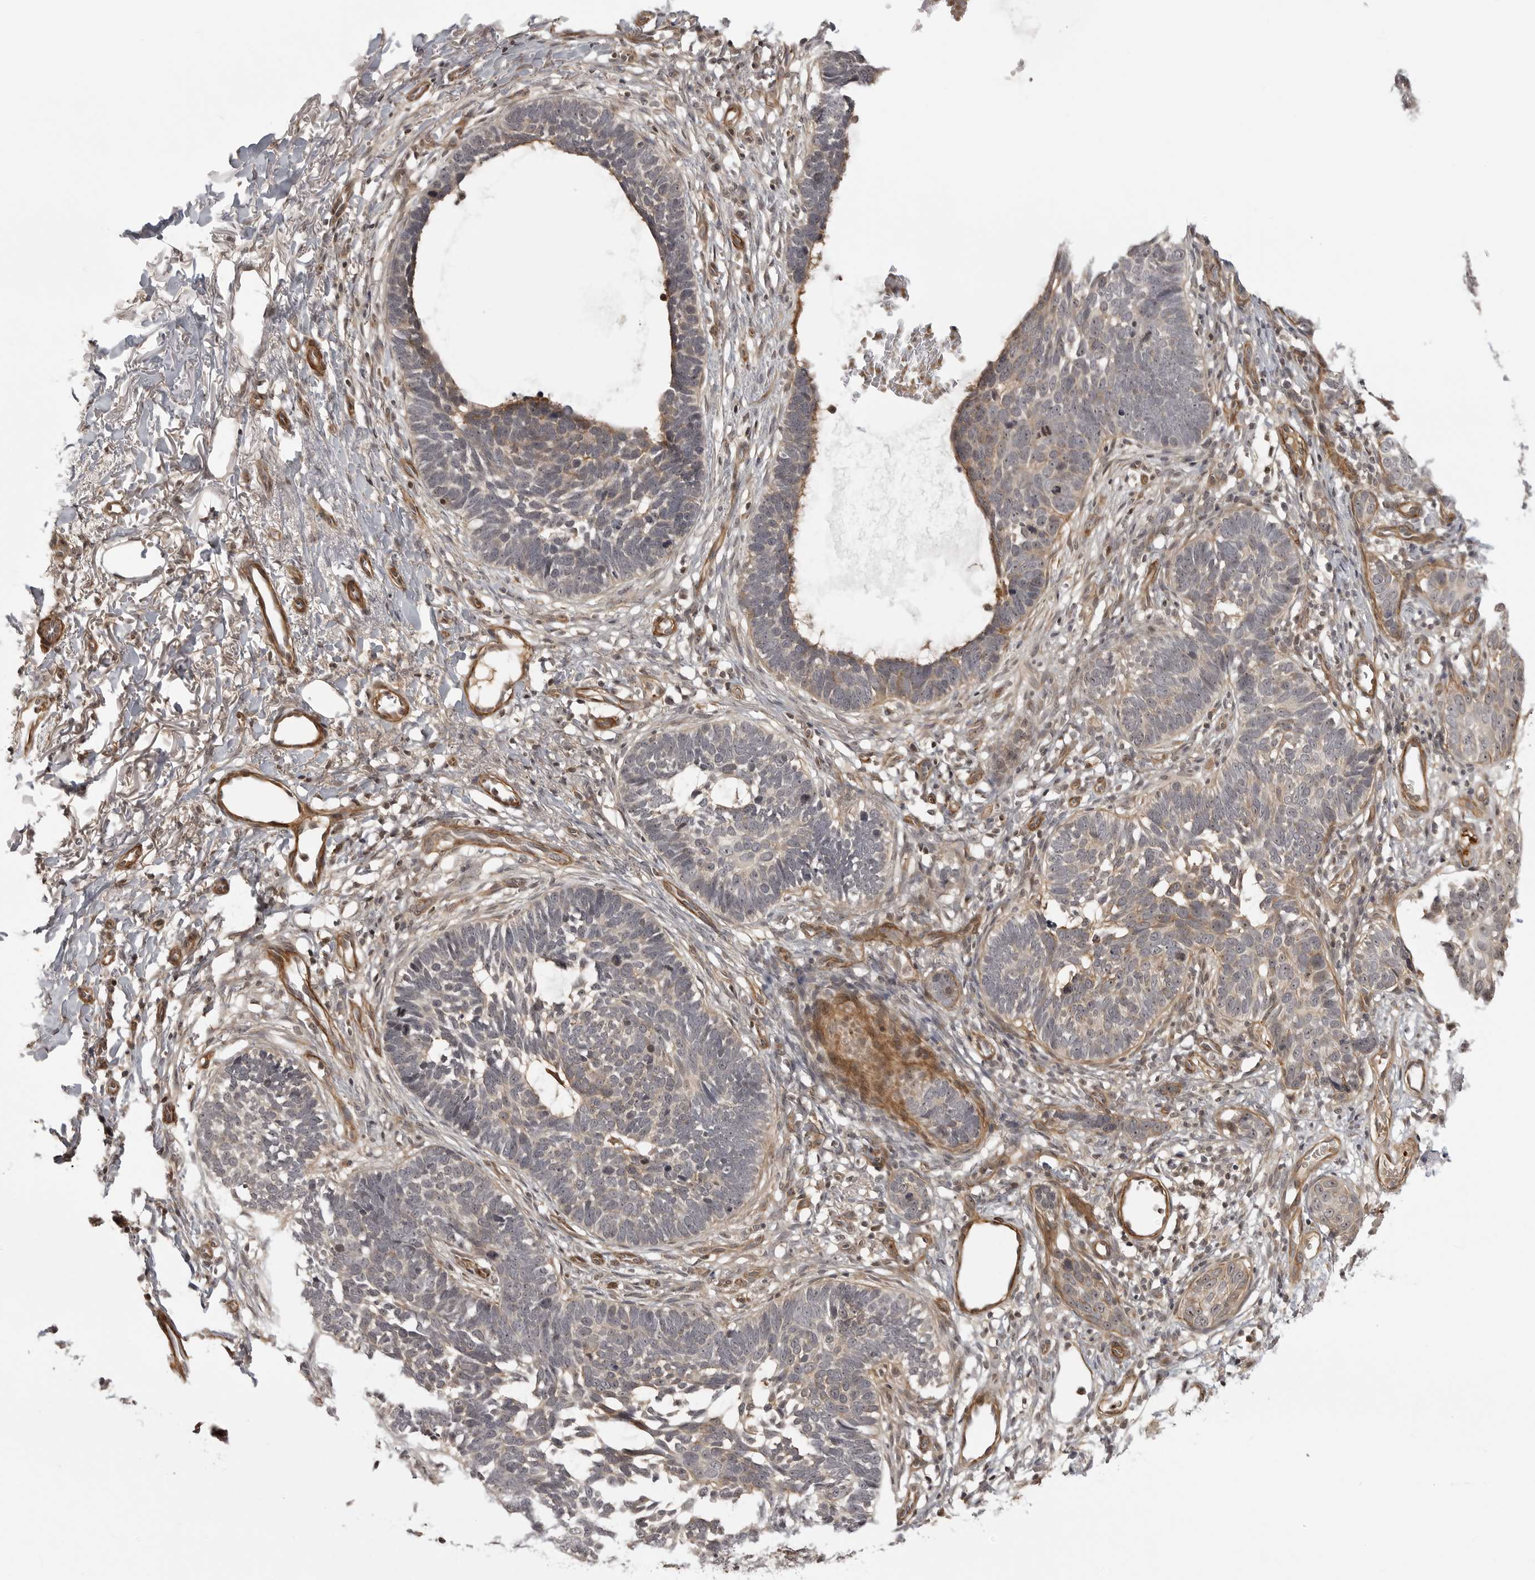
{"staining": {"intensity": "weak", "quantity": "<25%", "location": "cytoplasmic/membranous,nuclear"}, "tissue": "skin cancer", "cell_type": "Tumor cells", "image_type": "cancer", "snomed": [{"axis": "morphology", "description": "Normal tissue, NOS"}, {"axis": "morphology", "description": "Basal cell carcinoma"}, {"axis": "topography", "description": "Skin"}], "caption": "Tumor cells are negative for brown protein staining in skin basal cell carcinoma. The staining was performed using DAB to visualize the protein expression in brown, while the nuclei were stained in blue with hematoxylin (Magnification: 20x).", "gene": "TUT4", "patient": {"sex": "male", "age": 77}}